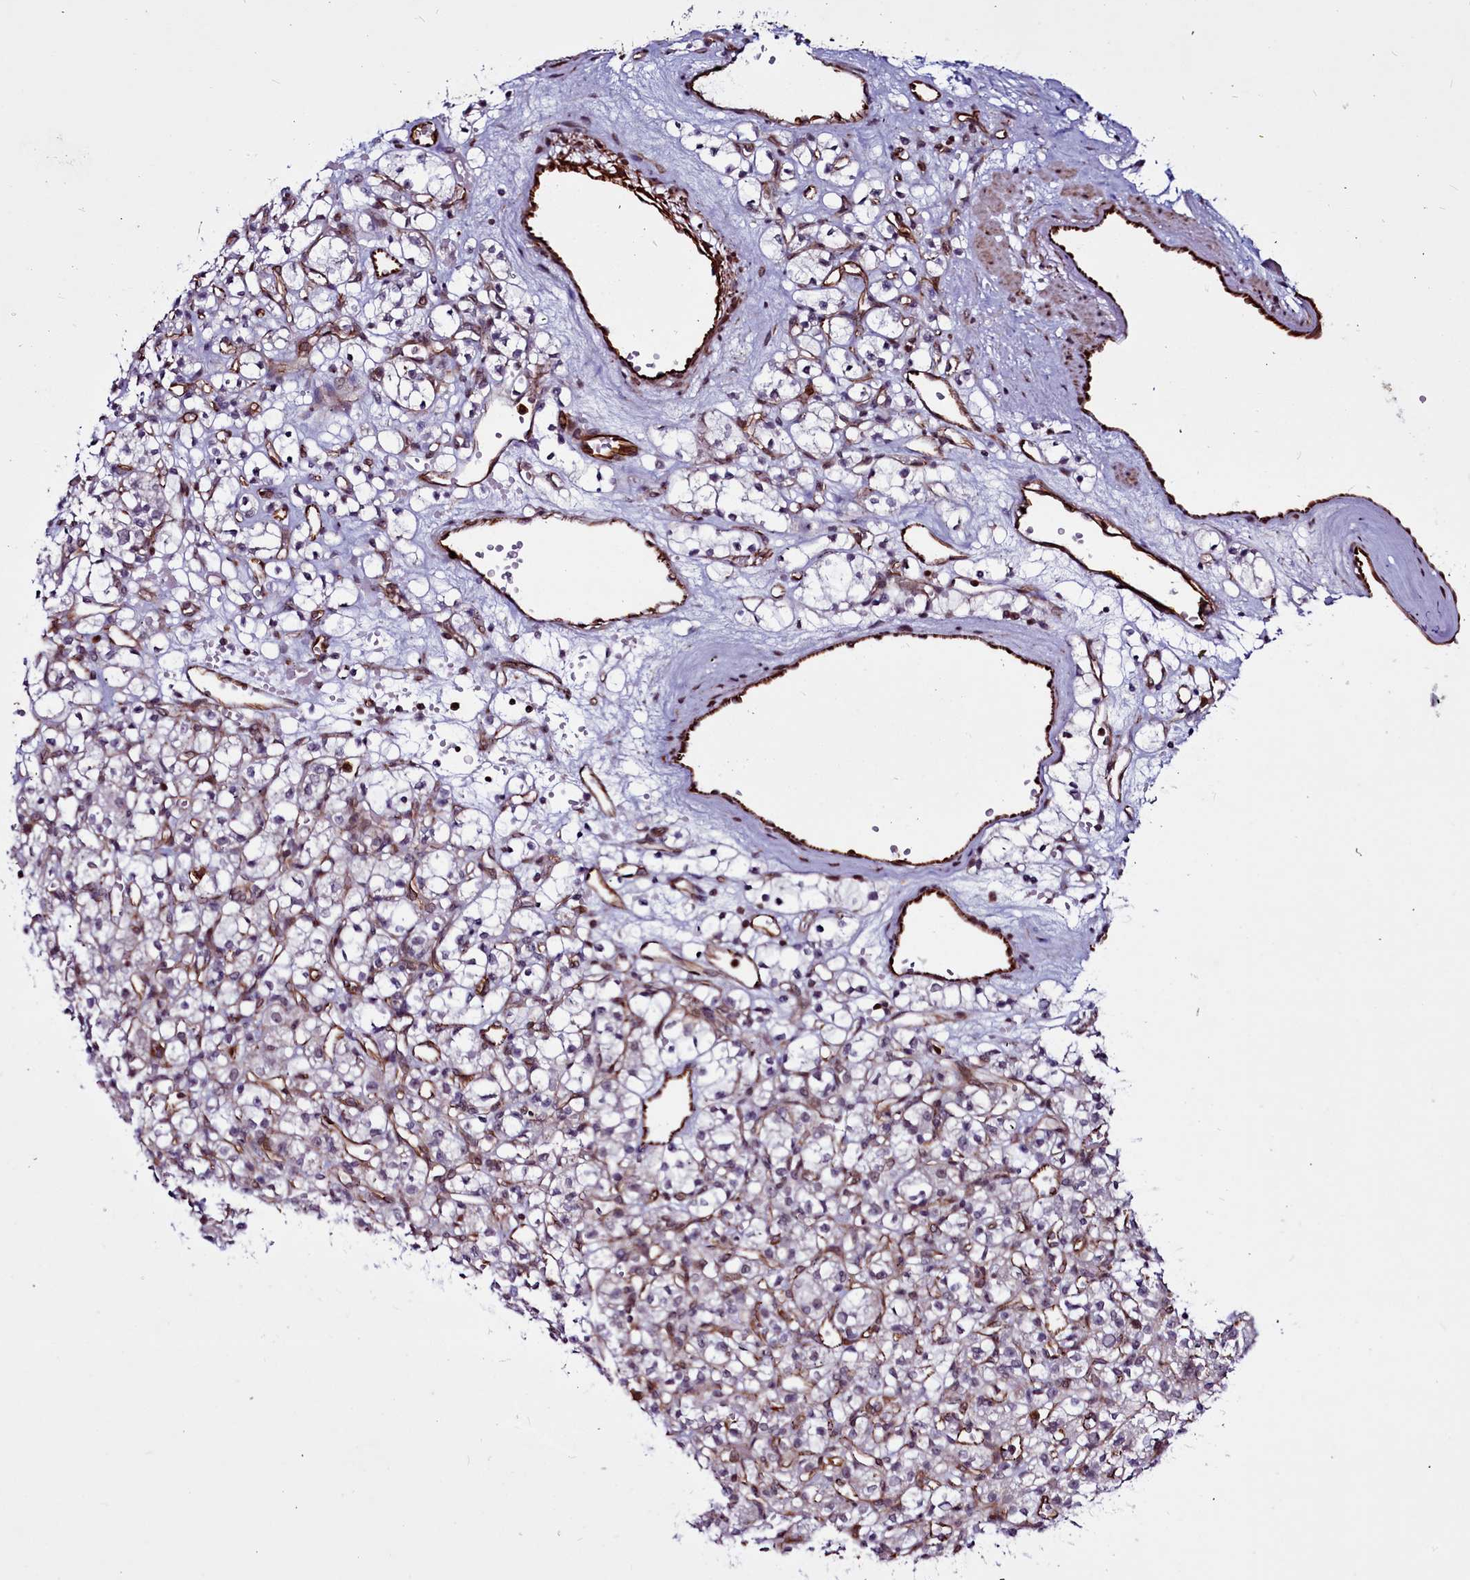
{"staining": {"intensity": "negative", "quantity": "none", "location": "none"}, "tissue": "renal cancer", "cell_type": "Tumor cells", "image_type": "cancer", "snomed": [{"axis": "morphology", "description": "Adenocarcinoma, NOS"}, {"axis": "topography", "description": "Kidney"}], "caption": "Histopathology image shows no protein positivity in tumor cells of renal cancer (adenocarcinoma) tissue. (Stains: DAB (3,3'-diaminobenzidine) immunohistochemistry with hematoxylin counter stain, Microscopy: brightfield microscopy at high magnification).", "gene": "CLK3", "patient": {"sex": "female", "age": 59}}